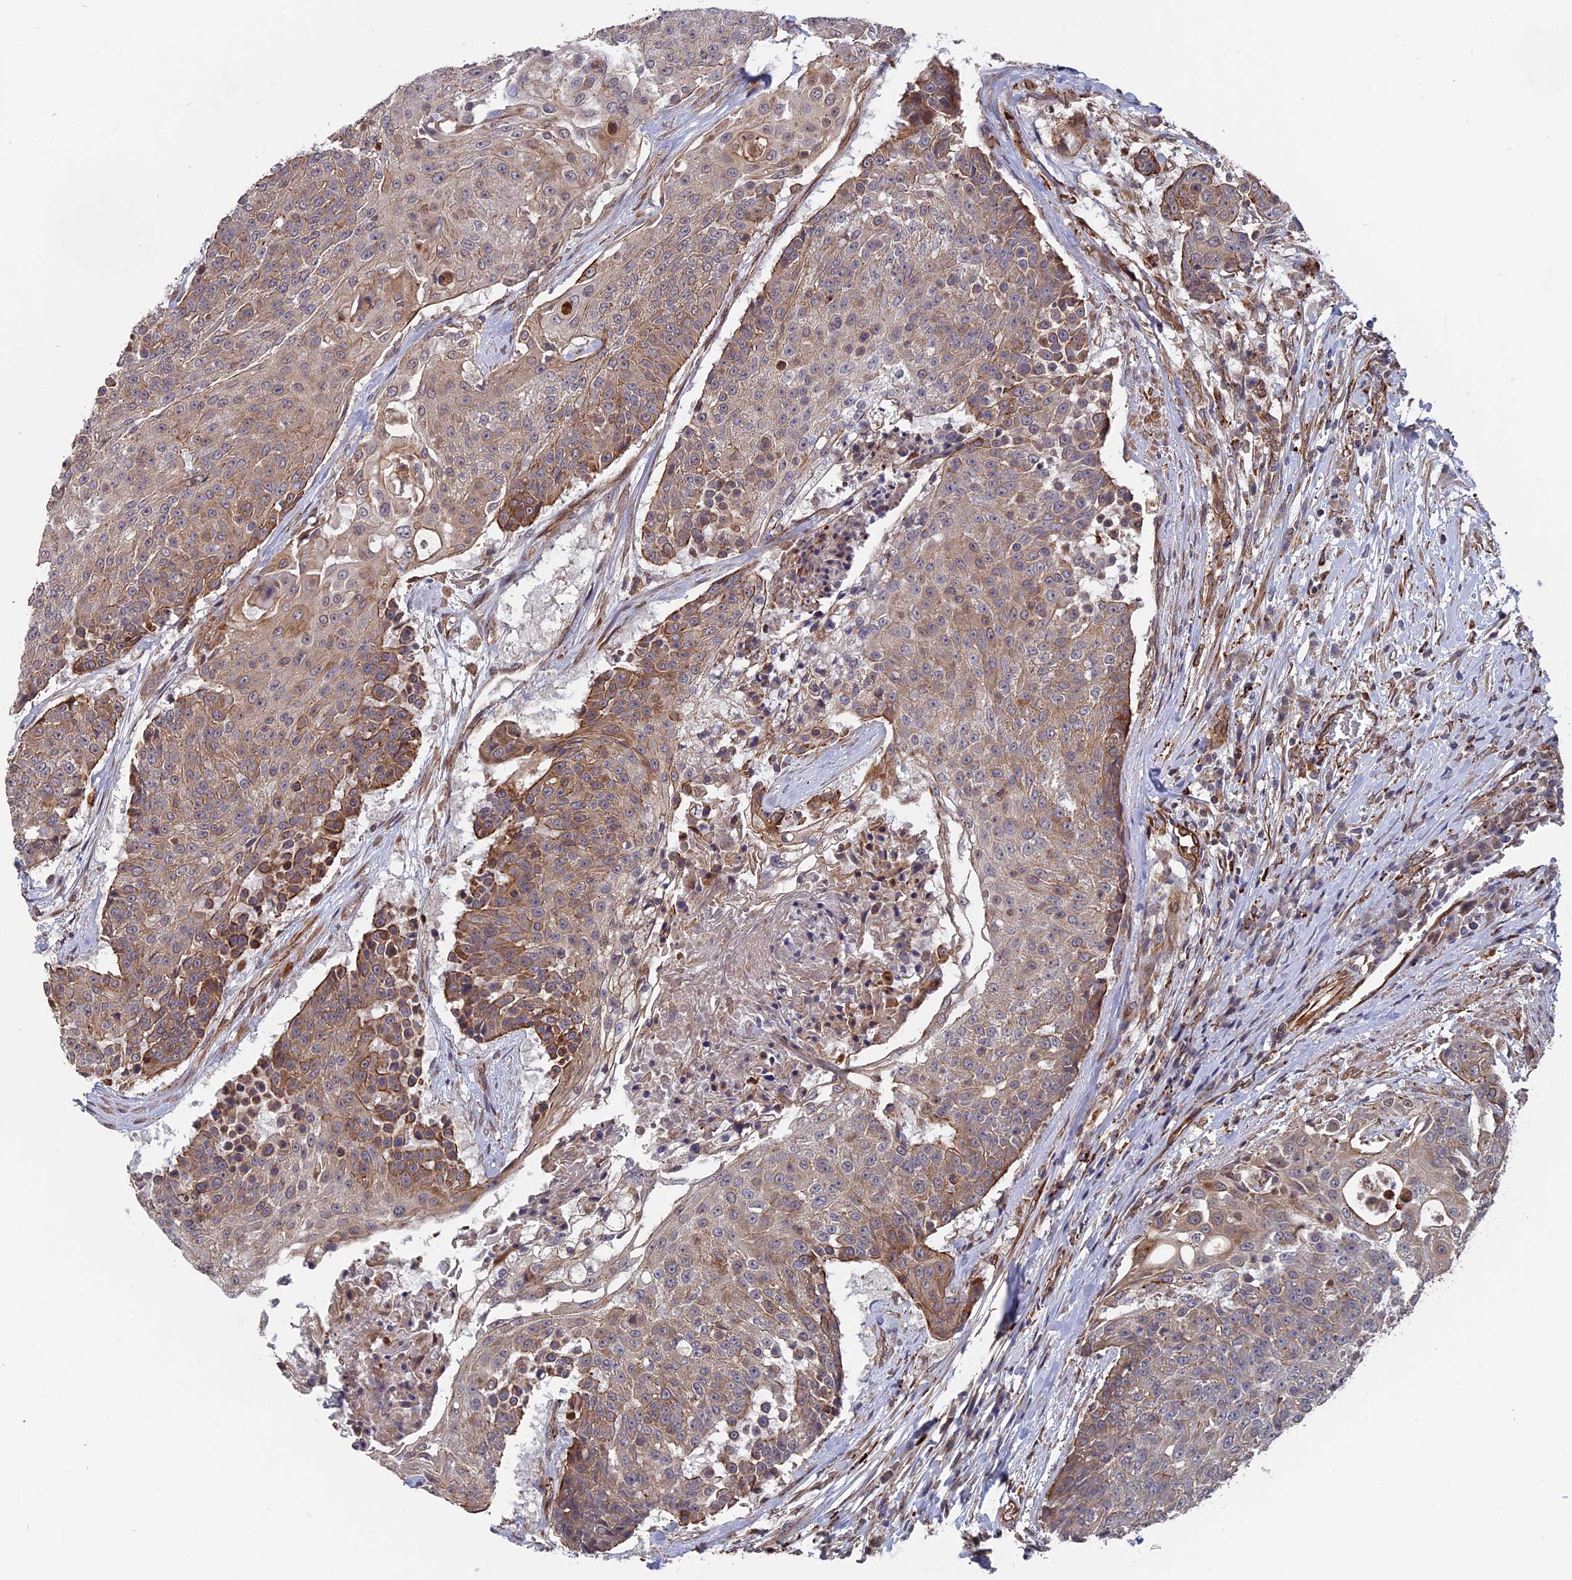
{"staining": {"intensity": "moderate", "quantity": "25%-75%", "location": "cytoplasmic/membranous"}, "tissue": "urothelial cancer", "cell_type": "Tumor cells", "image_type": "cancer", "snomed": [{"axis": "morphology", "description": "Urothelial carcinoma, High grade"}, {"axis": "topography", "description": "Urinary bladder"}], "caption": "Immunohistochemistry photomicrograph of neoplastic tissue: urothelial carcinoma (high-grade) stained using IHC displays medium levels of moderate protein expression localized specifically in the cytoplasmic/membranous of tumor cells, appearing as a cytoplasmic/membranous brown color.", "gene": "NOSIP", "patient": {"sex": "female", "age": 63}}